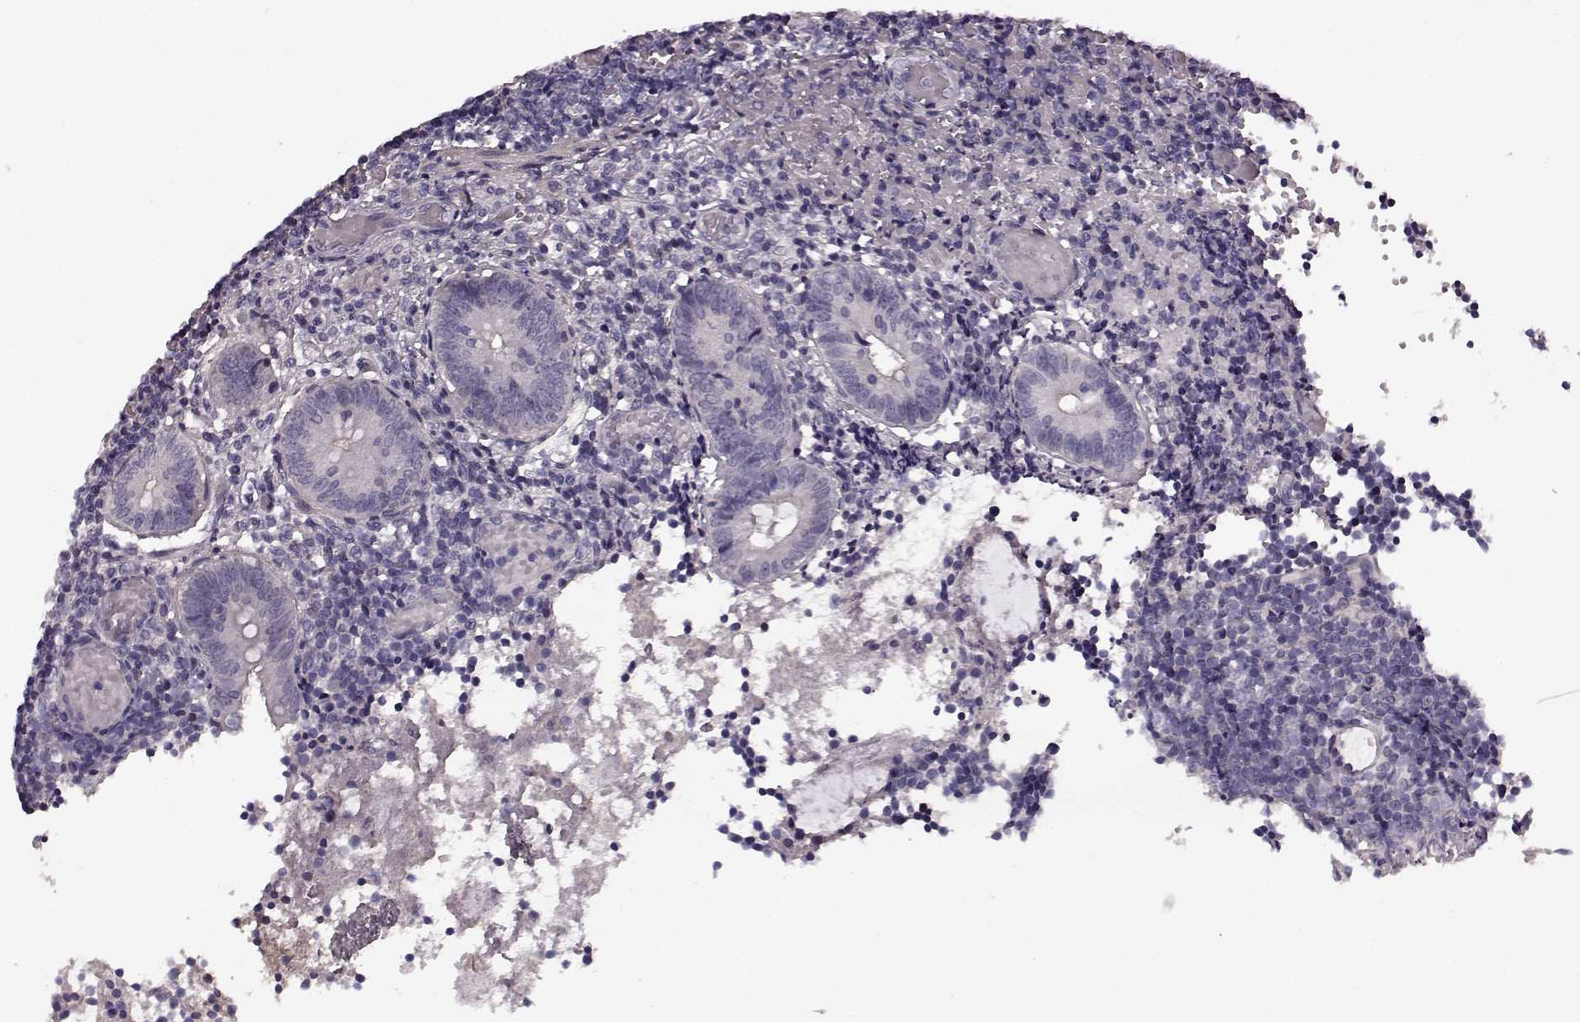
{"staining": {"intensity": "negative", "quantity": "none", "location": "none"}, "tissue": "appendix", "cell_type": "Glandular cells", "image_type": "normal", "snomed": [{"axis": "morphology", "description": "Normal tissue, NOS"}, {"axis": "topography", "description": "Appendix"}], "caption": "Immunohistochemical staining of unremarkable human appendix demonstrates no significant expression in glandular cells.", "gene": "SLCO3A1", "patient": {"sex": "female", "age": 32}}